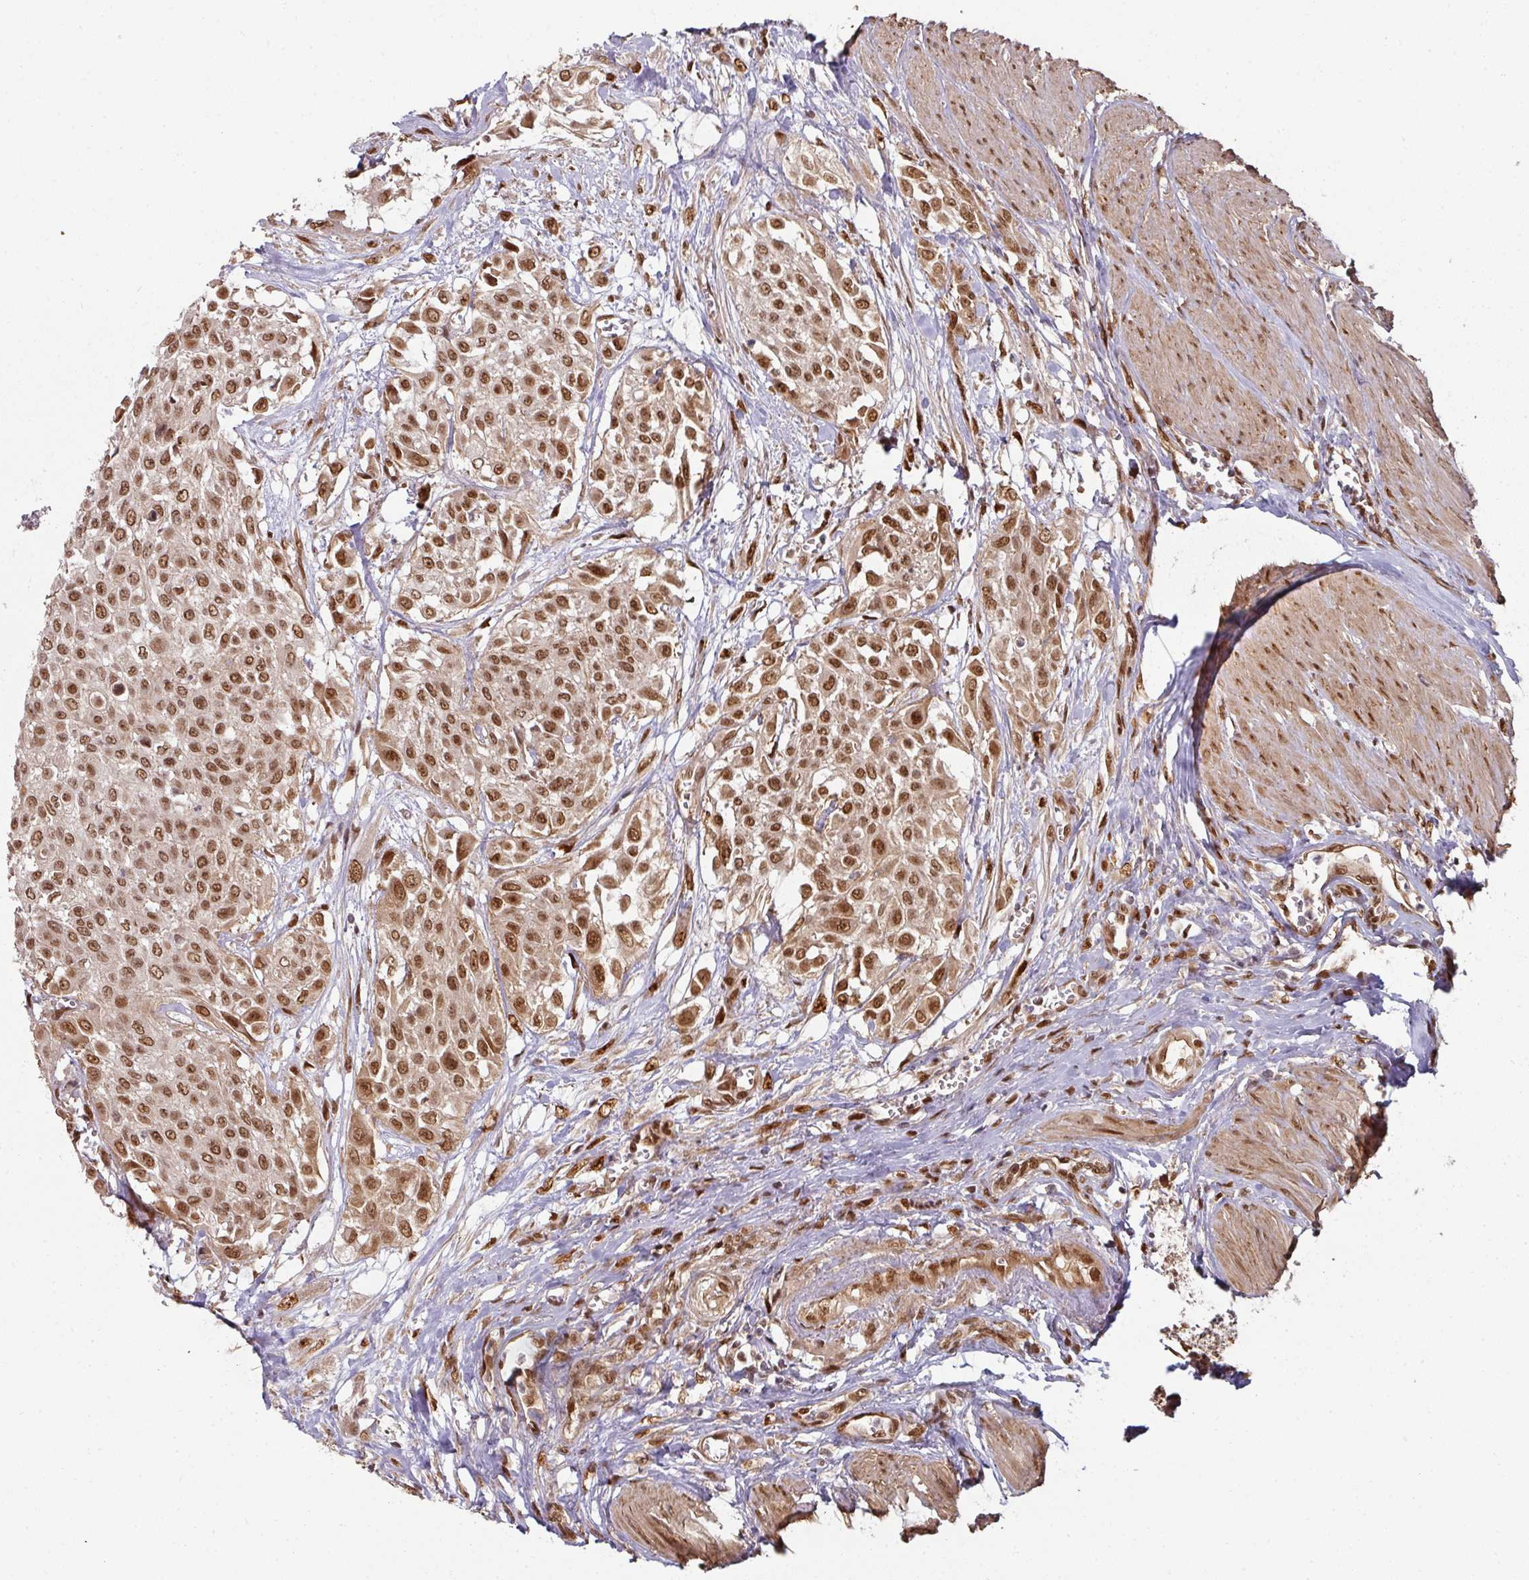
{"staining": {"intensity": "moderate", "quantity": ">75%", "location": "nuclear"}, "tissue": "urothelial cancer", "cell_type": "Tumor cells", "image_type": "cancer", "snomed": [{"axis": "morphology", "description": "Urothelial carcinoma, High grade"}, {"axis": "topography", "description": "Urinary bladder"}], "caption": "Human high-grade urothelial carcinoma stained with a protein marker displays moderate staining in tumor cells.", "gene": "SIK3", "patient": {"sex": "male", "age": 57}}